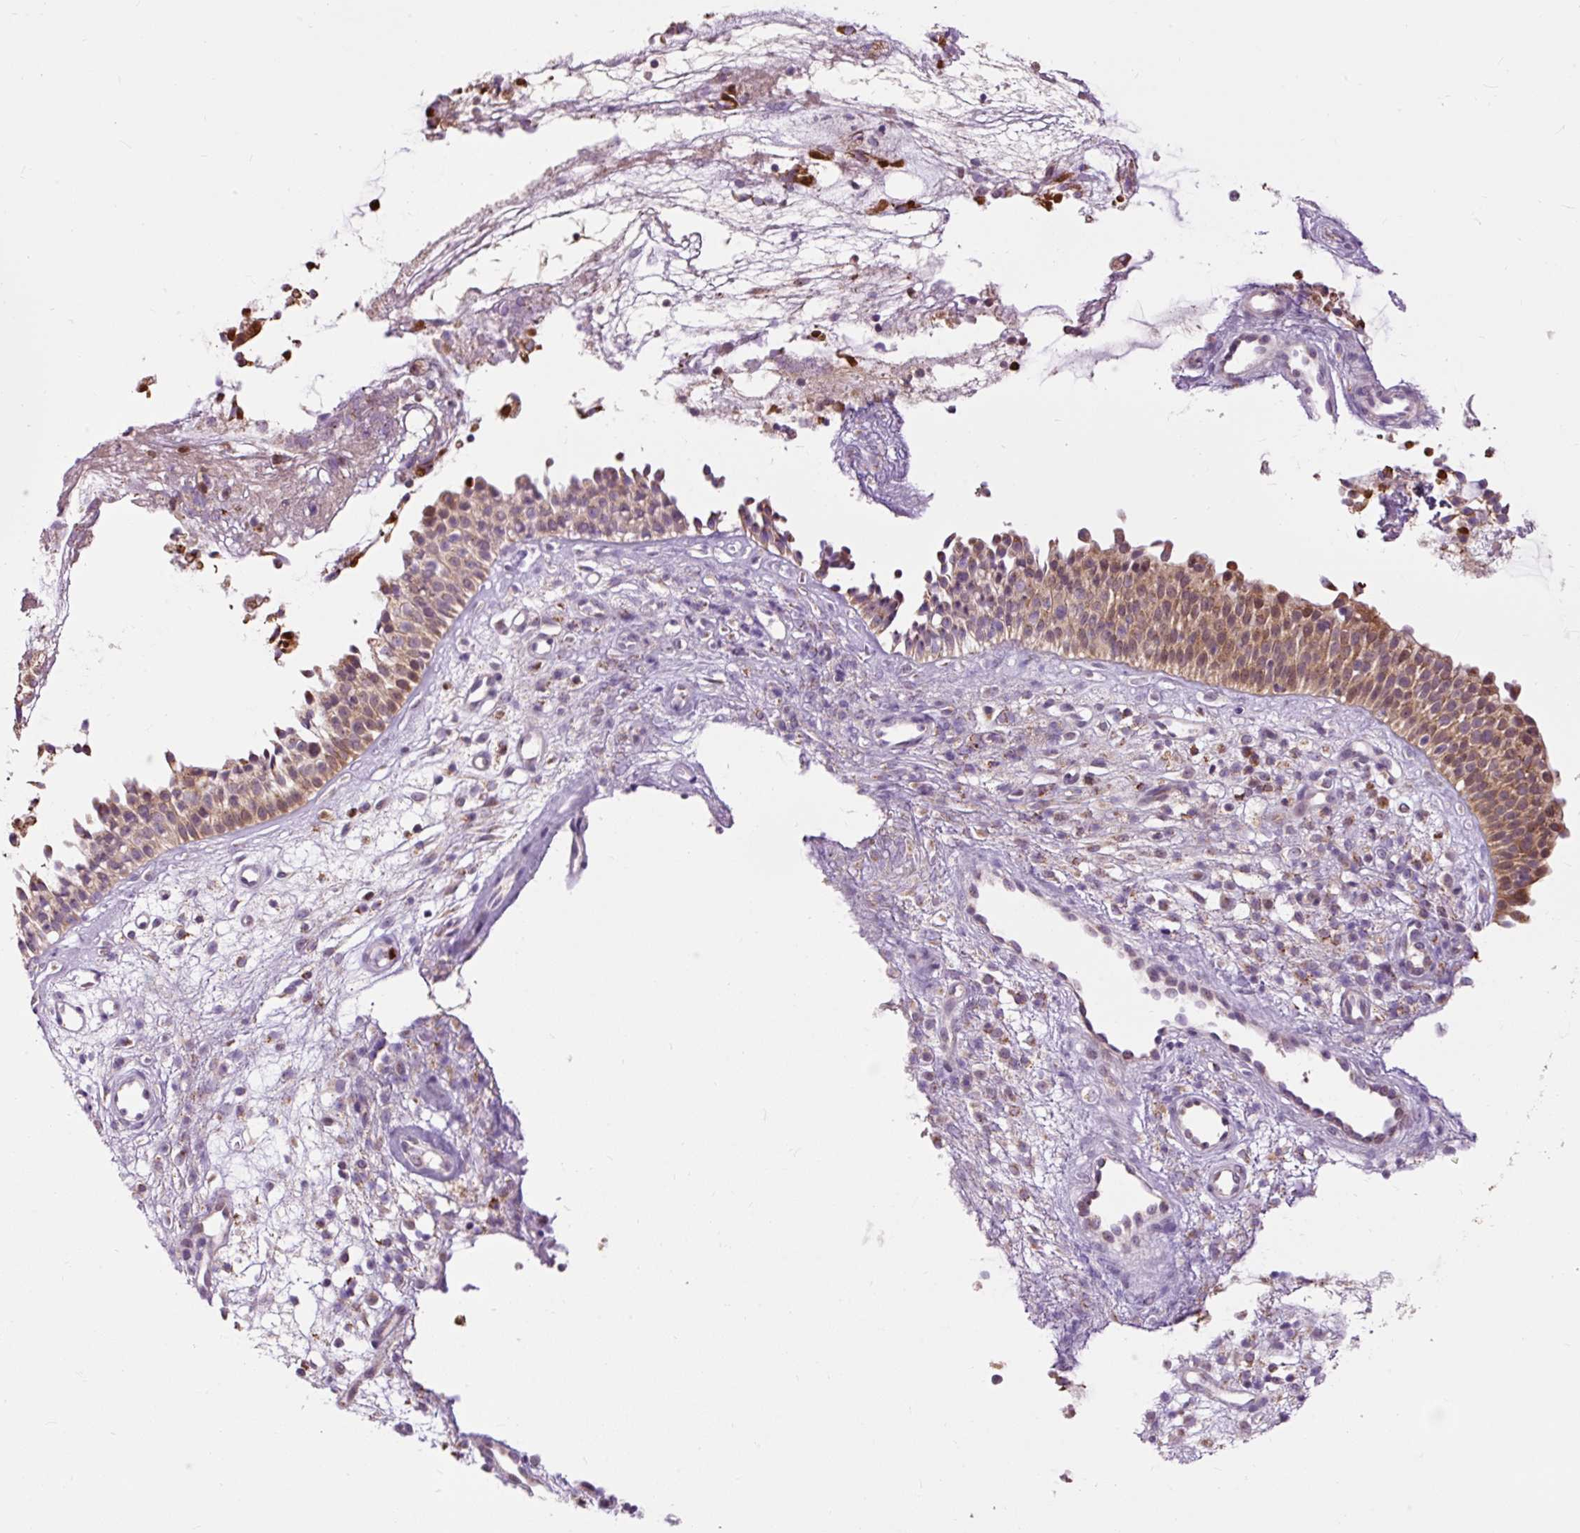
{"staining": {"intensity": "strong", "quantity": ">75%", "location": "cytoplasmic/membranous"}, "tissue": "nasopharynx", "cell_type": "Respiratory epithelial cells", "image_type": "normal", "snomed": [{"axis": "morphology", "description": "Normal tissue, NOS"}, {"axis": "topography", "description": "Nasopharynx"}], "caption": "Immunohistochemistry (IHC) staining of benign nasopharynx, which exhibits high levels of strong cytoplasmic/membranous positivity in approximately >75% of respiratory epithelial cells indicating strong cytoplasmic/membranous protein positivity. The staining was performed using DAB (3,3'-diaminobenzidine) (brown) for protein detection and nuclei were counterstained in hematoxylin (blue).", "gene": "PRDX5", "patient": {"sex": "male", "age": 21}}